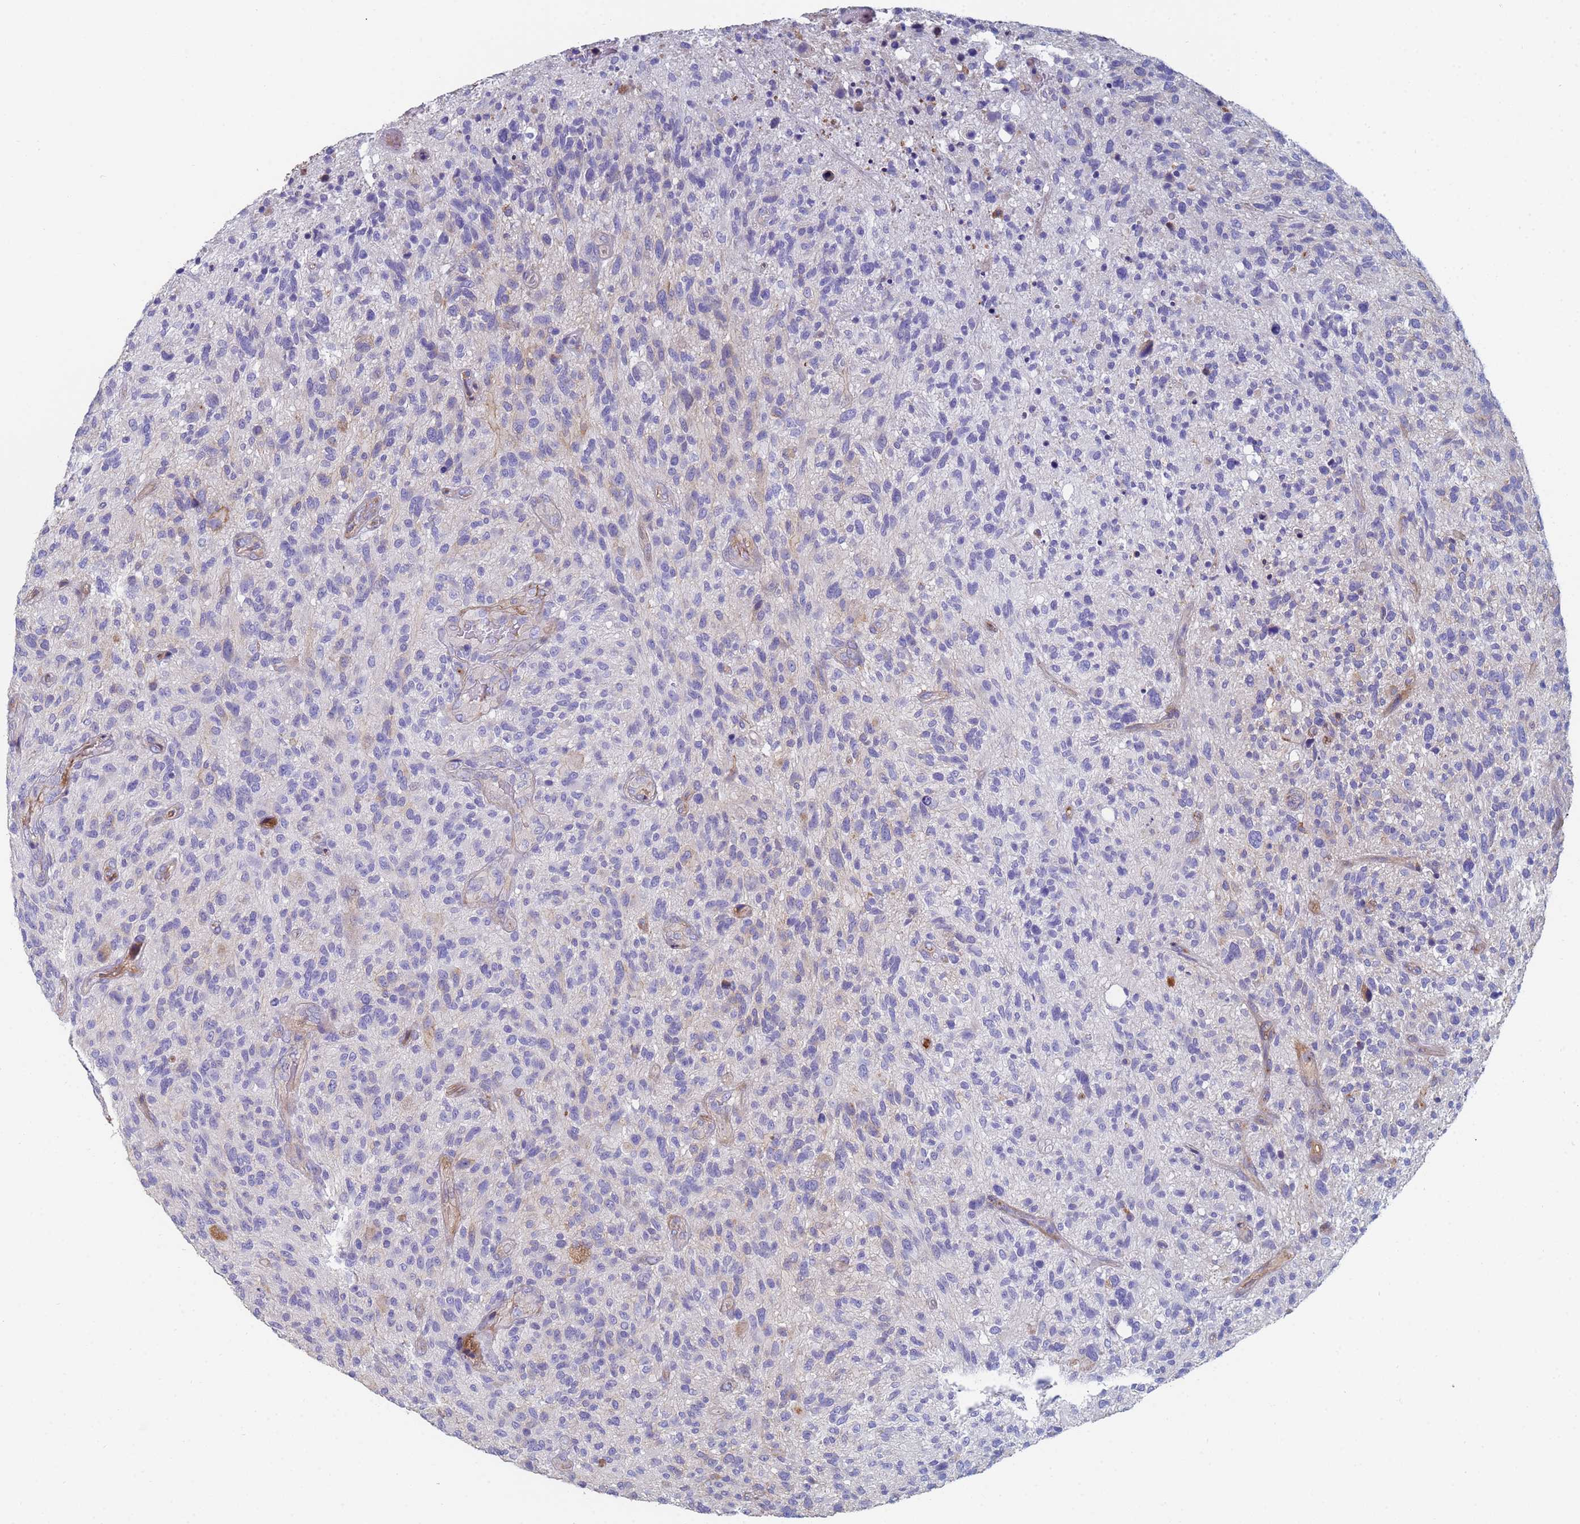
{"staining": {"intensity": "negative", "quantity": "none", "location": "none"}, "tissue": "glioma", "cell_type": "Tumor cells", "image_type": "cancer", "snomed": [{"axis": "morphology", "description": "Glioma, malignant, High grade"}, {"axis": "topography", "description": "Brain"}], "caption": "Malignant high-grade glioma stained for a protein using immunohistochemistry exhibits no expression tumor cells.", "gene": "ABCA8", "patient": {"sex": "male", "age": 47}}